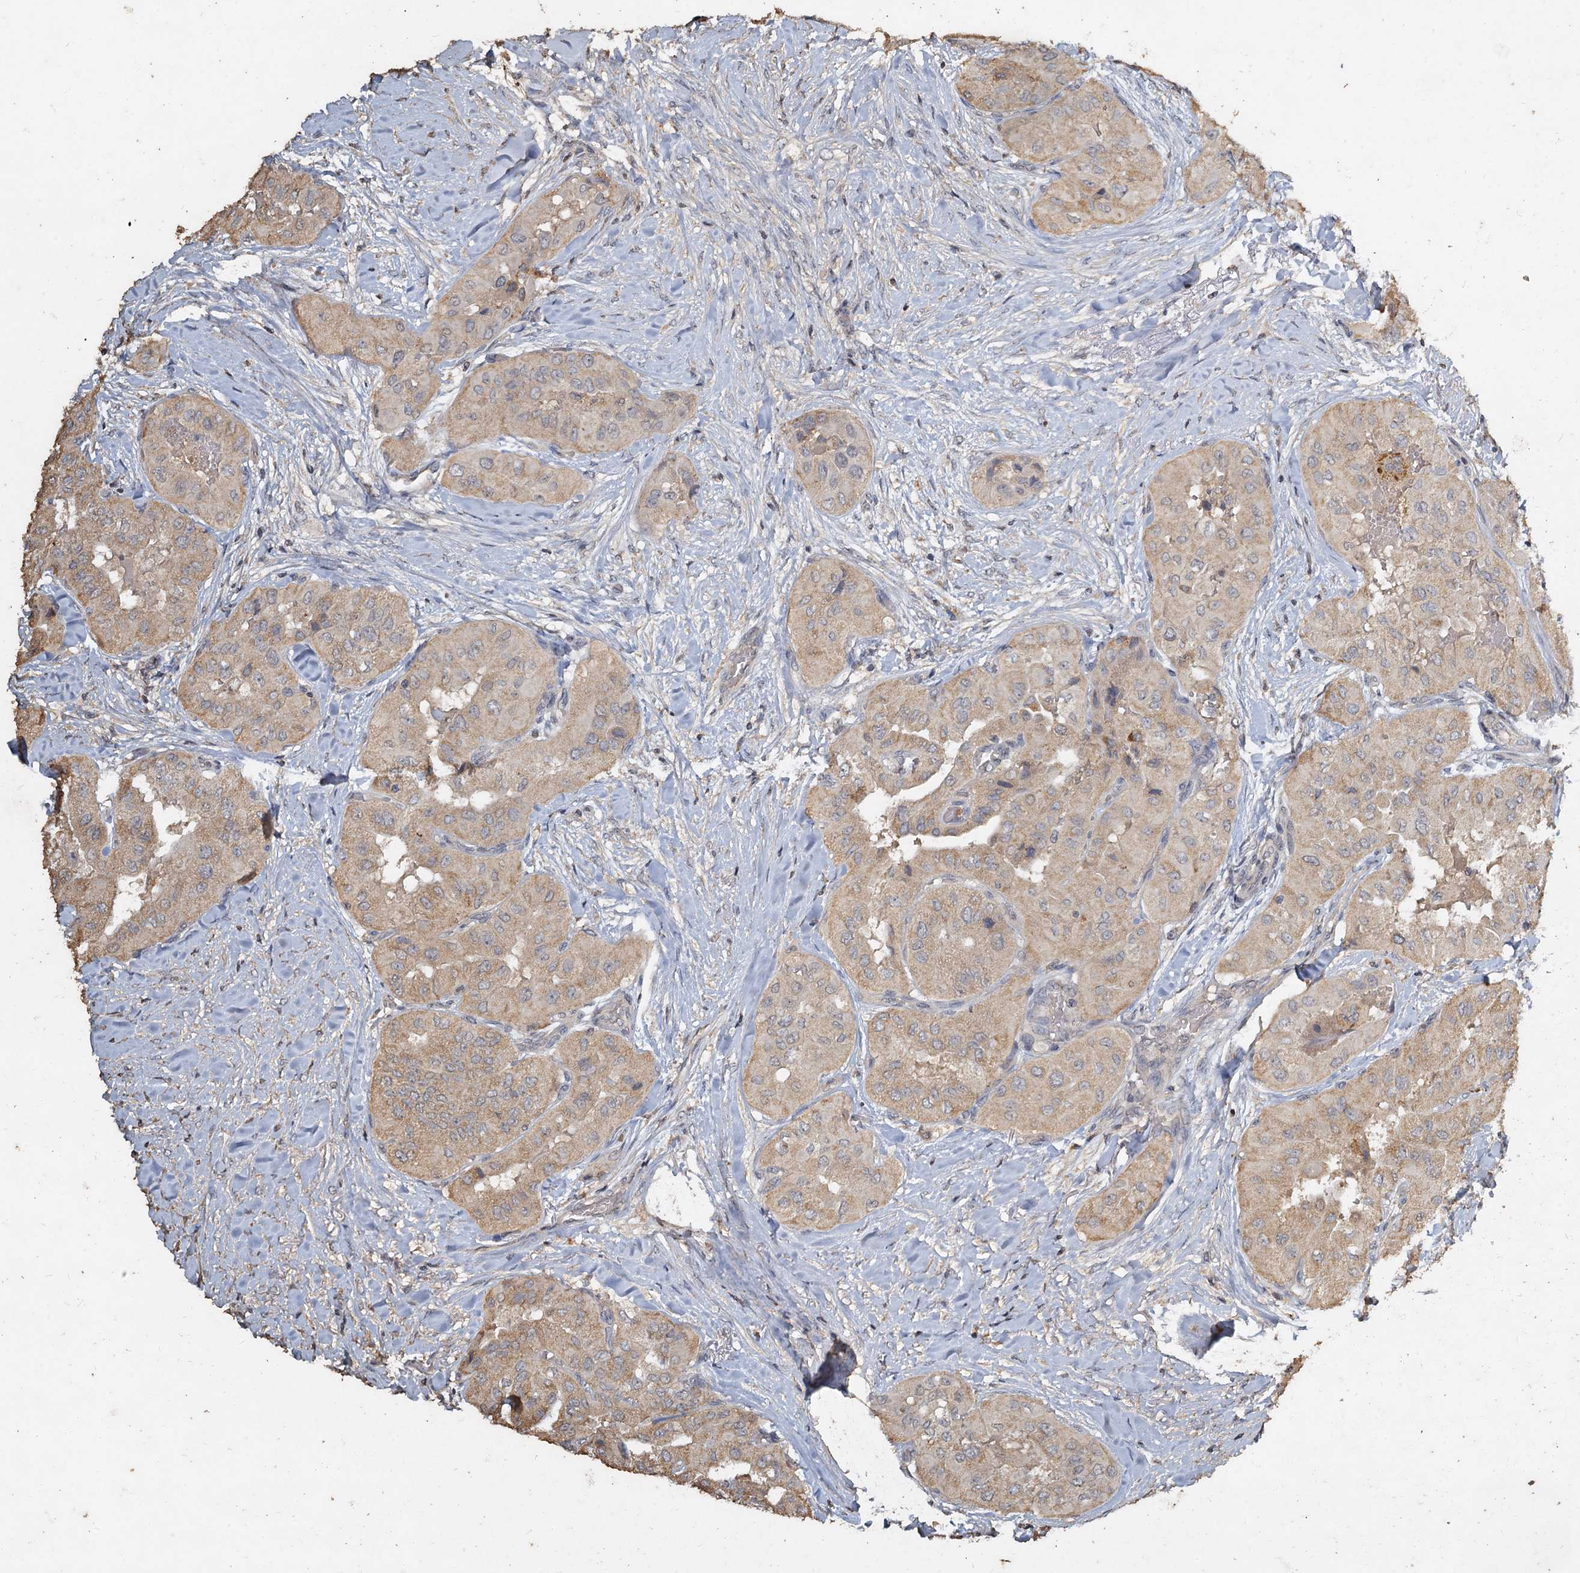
{"staining": {"intensity": "weak", "quantity": "<25%", "location": "cytoplasmic/membranous"}, "tissue": "thyroid cancer", "cell_type": "Tumor cells", "image_type": "cancer", "snomed": [{"axis": "morphology", "description": "Papillary adenocarcinoma, NOS"}, {"axis": "topography", "description": "Thyroid gland"}], "caption": "Immunohistochemistry of human thyroid cancer displays no expression in tumor cells.", "gene": "CCDC61", "patient": {"sex": "female", "age": 59}}